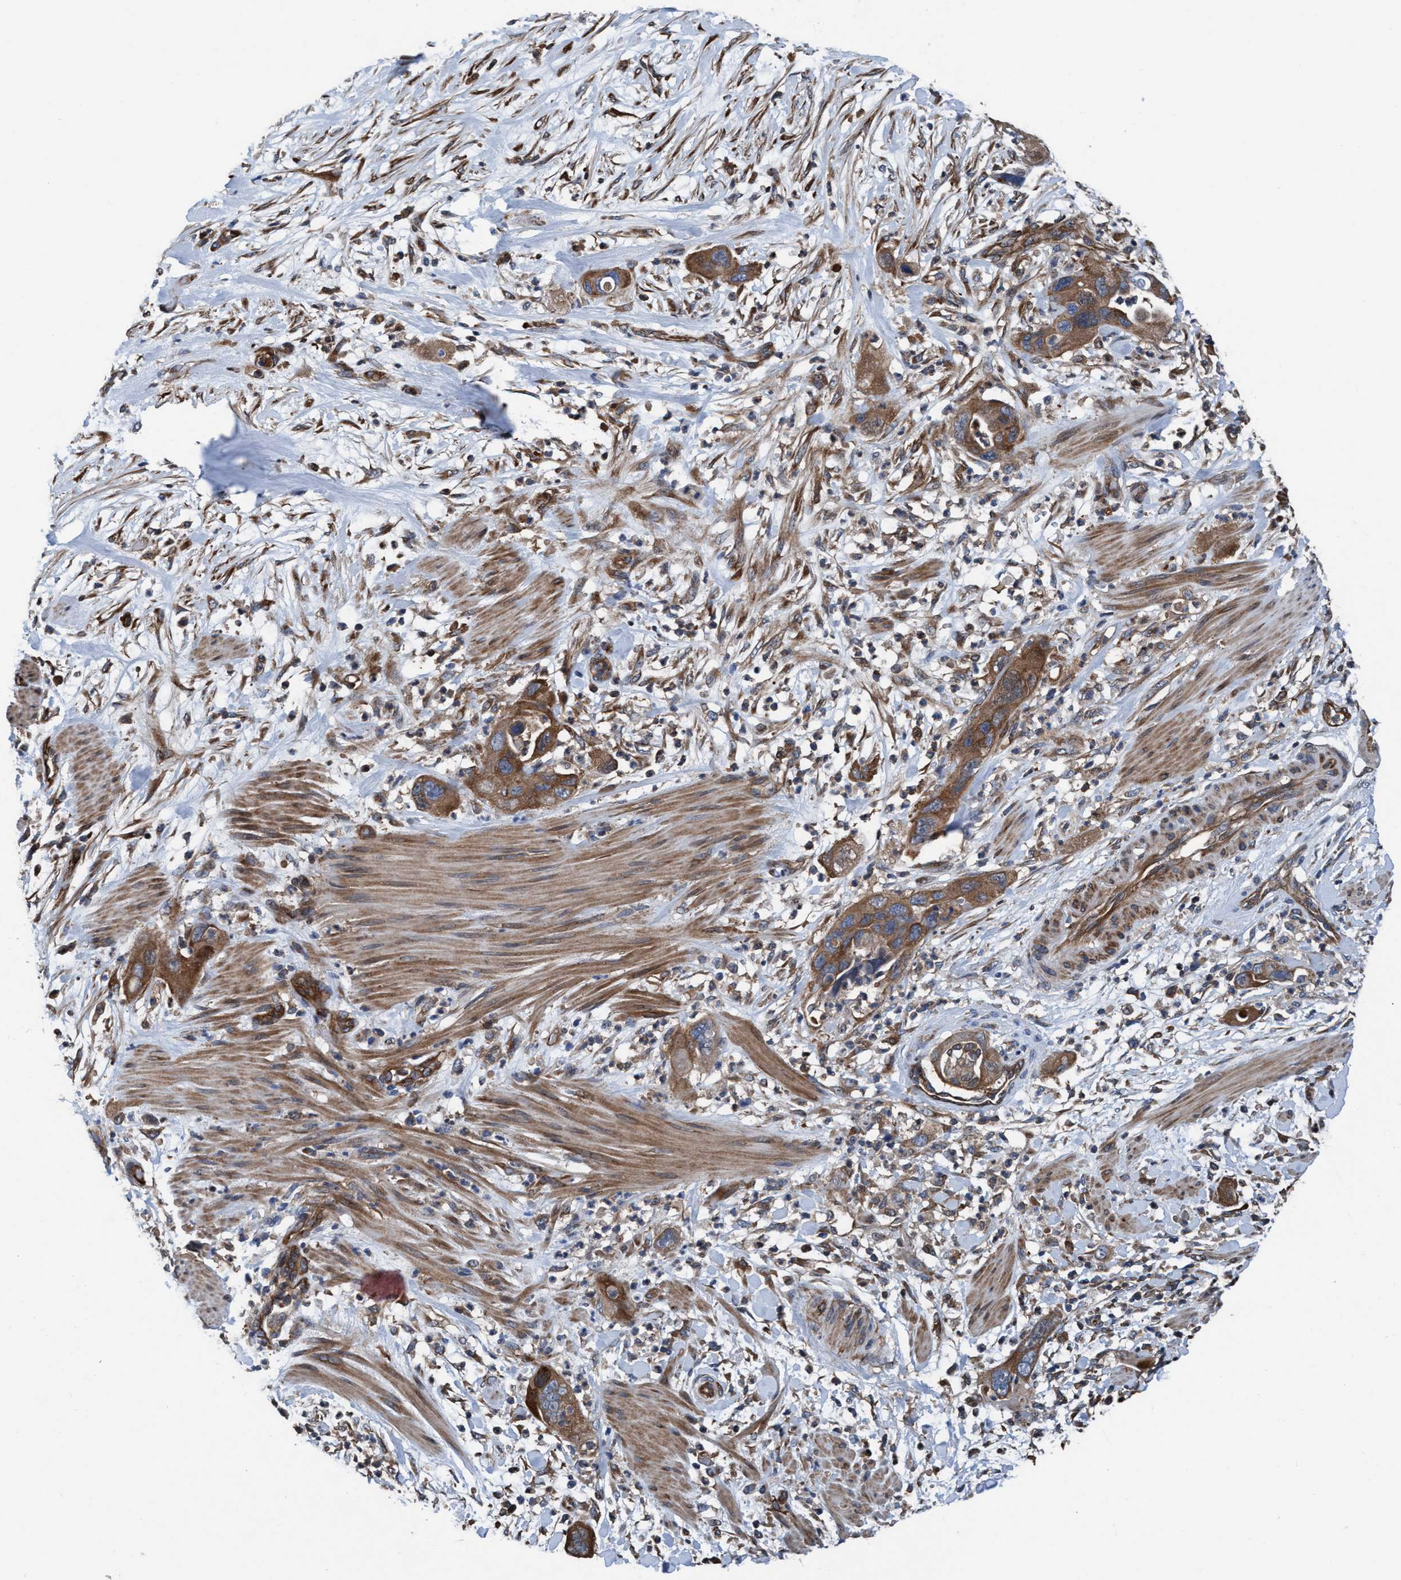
{"staining": {"intensity": "moderate", "quantity": ">75%", "location": "cytoplasmic/membranous"}, "tissue": "pancreatic cancer", "cell_type": "Tumor cells", "image_type": "cancer", "snomed": [{"axis": "morphology", "description": "Adenocarcinoma, NOS"}, {"axis": "topography", "description": "Pancreas"}], "caption": "Protein staining by immunohistochemistry exhibits moderate cytoplasmic/membranous positivity in about >75% of tumor cells in pancreatic adenocarcinoma.", "gene": "NMT1", "patient": {"sex": "female", "age": 71}}